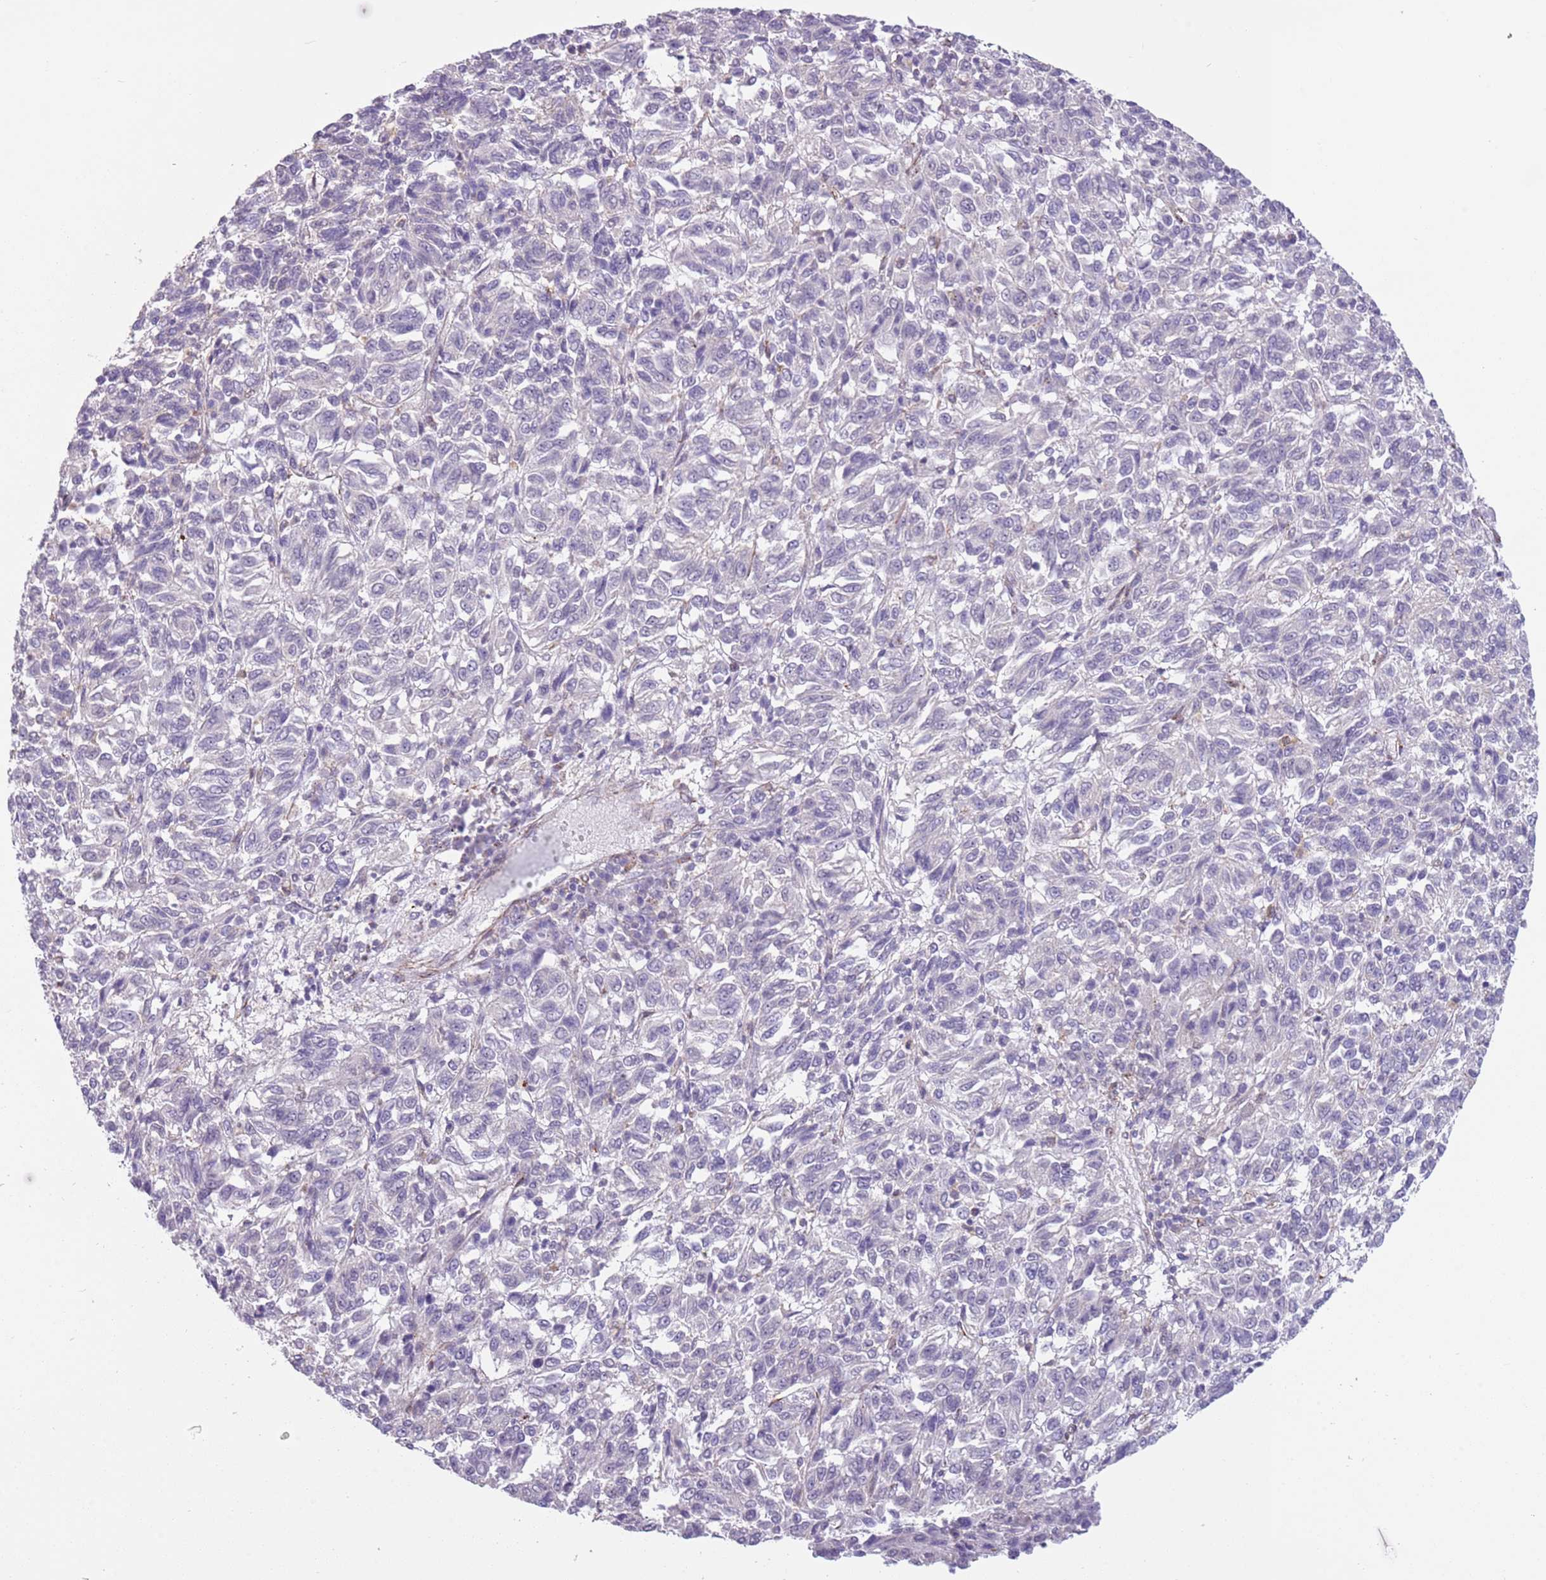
{"staining": {"intensity": "negative", "quantity": "none", "location": "none"}, "tissue": "melanoma", "cell_type": "Tumor cells", "image_type": "cancer", "snomed": [{"axis": "morphology", "description": "Malignant melanoma, Metastatic site"}, {"axis": "topography", "description": "Lung"}], "caption": "Histopathology image shows no protein expression in tumor cells of melanoma tissue.", "gene": "CREBZF", "patient": {"sex": "male", "age": 64}}